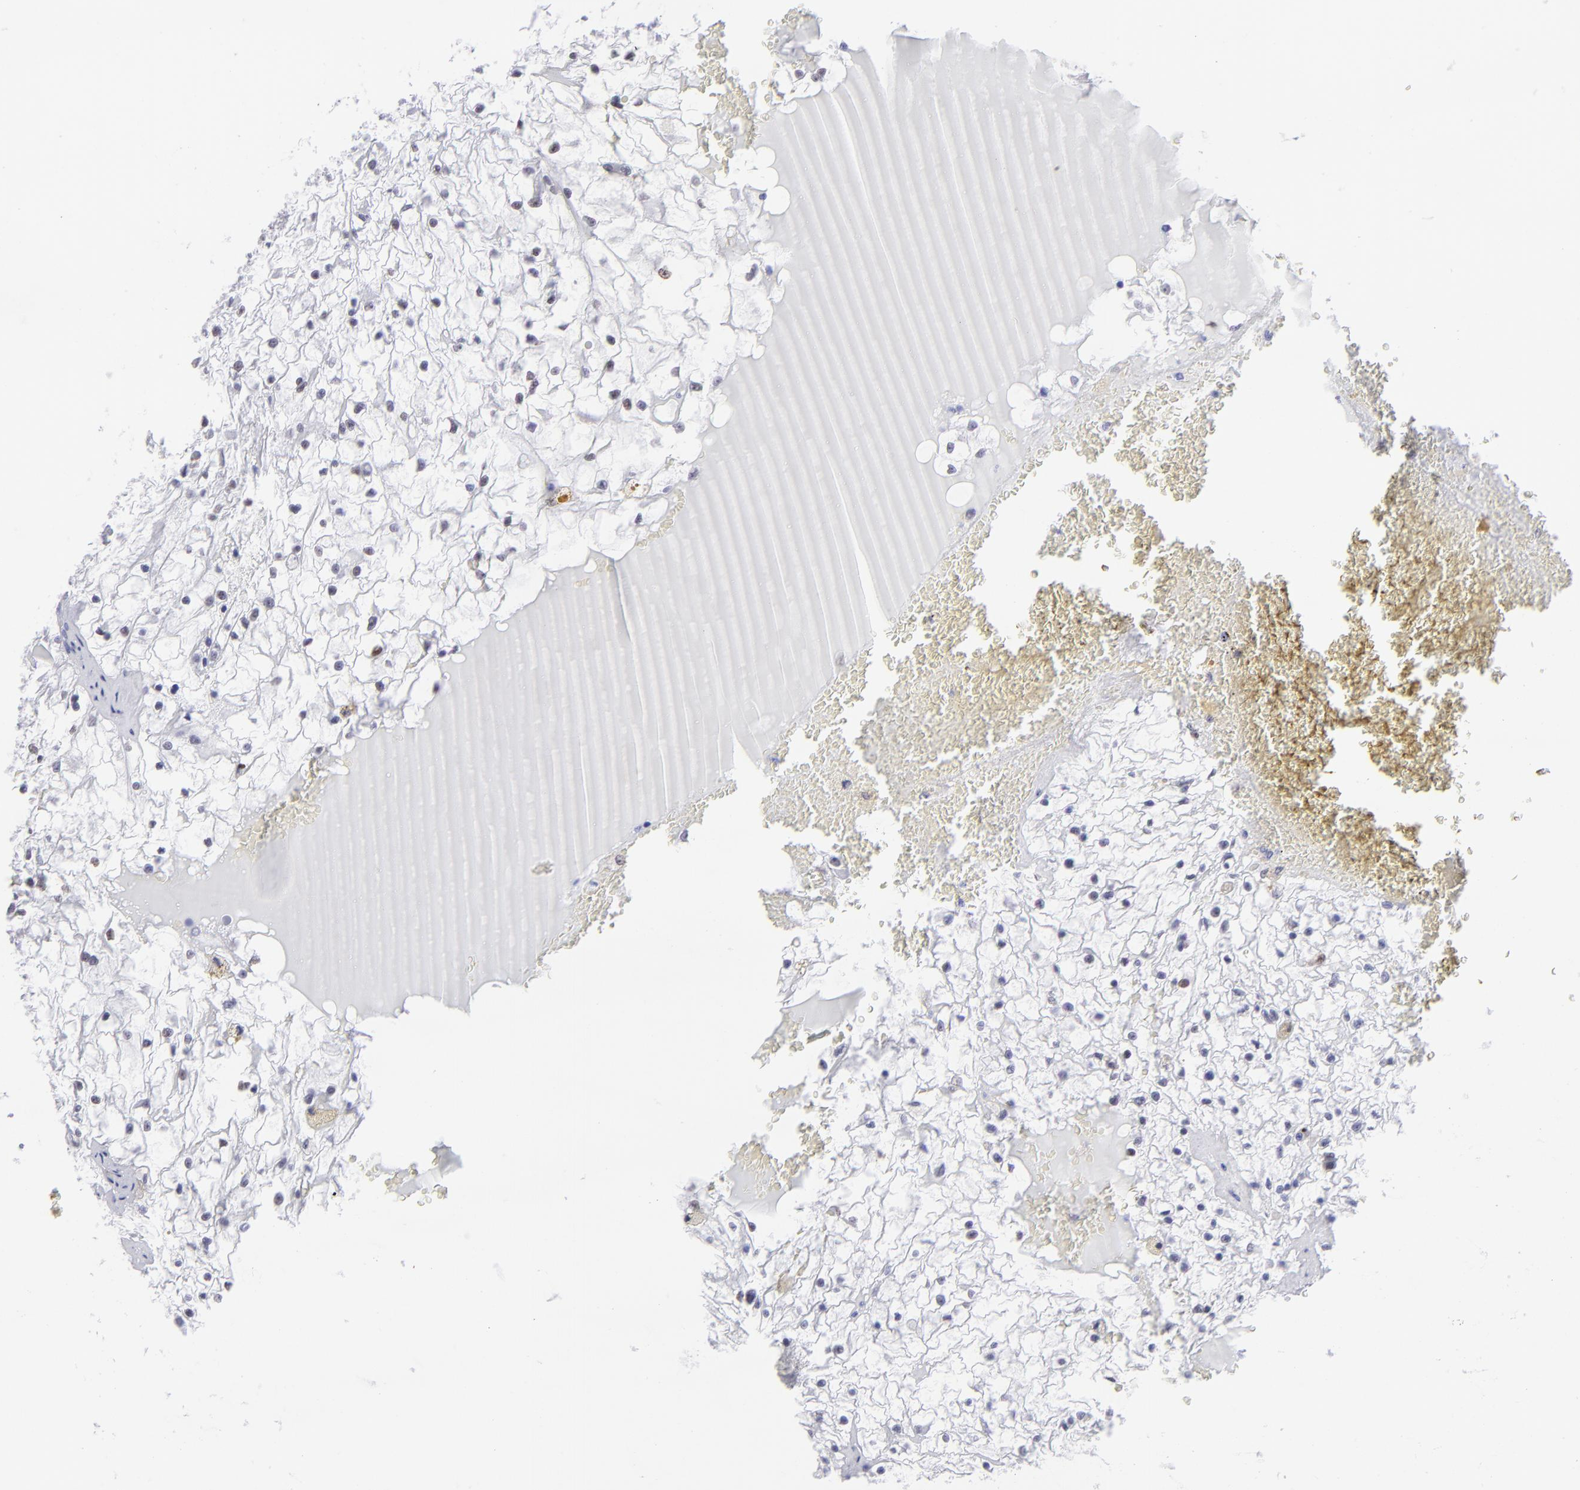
{"staining": {"intensity": "negative", "quantity": "none", "location": "none"}, "tissue": "renal cancer", "cell_type": "Tumor cells", "image_type": "cancer", "snomed": [{"axis": "morphology", "description": "Adenocarcinoma, NOS"}, {"axis": "topography", "description": "Kidney"}], "caption": "Immunohistochemistry (IHC) of renal cancer shows no positivity in tumor cells. (Immunohistochemistry (IHC), brightfield microscopy, high magnification).", "gene": "MITF", "patient": {"sex": "male", "age": 61}}